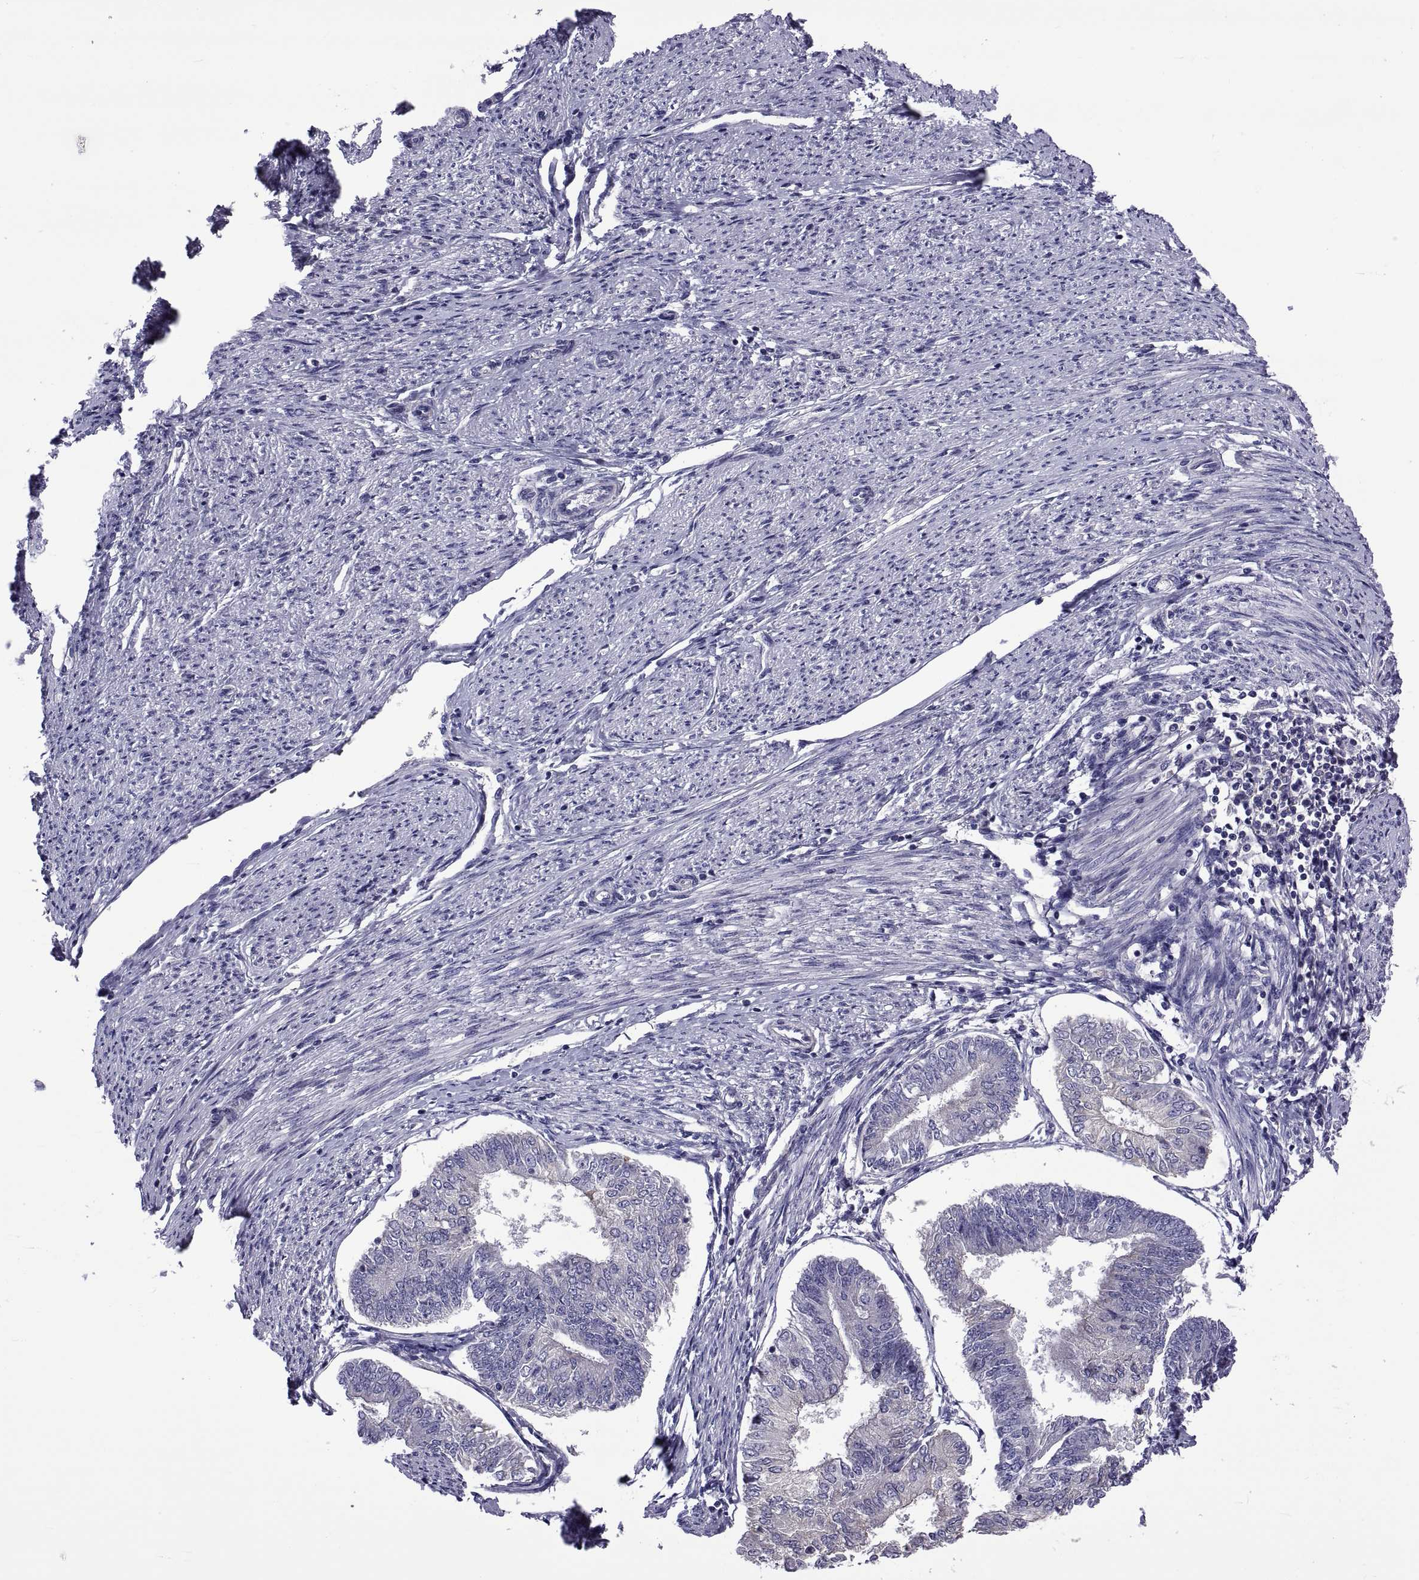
{"staining": {"intensity": "negative", "quantity": "none", "location": "none"}, "tissue": "endometrial cancer", "cell_type": "Tumor cells", "image_type": "cancer", "snomed": [{"axis": "morphology", "description": "Adenocarcinoma, NOS"}, {"axis": "topography", "description": "Endometrium"}], "caption": "Protein analysis of endometrial cancer exhibits no significant expression in tumor cells.", "gene": "TMC3", "patient": {"sex": "female", "age": 58}}